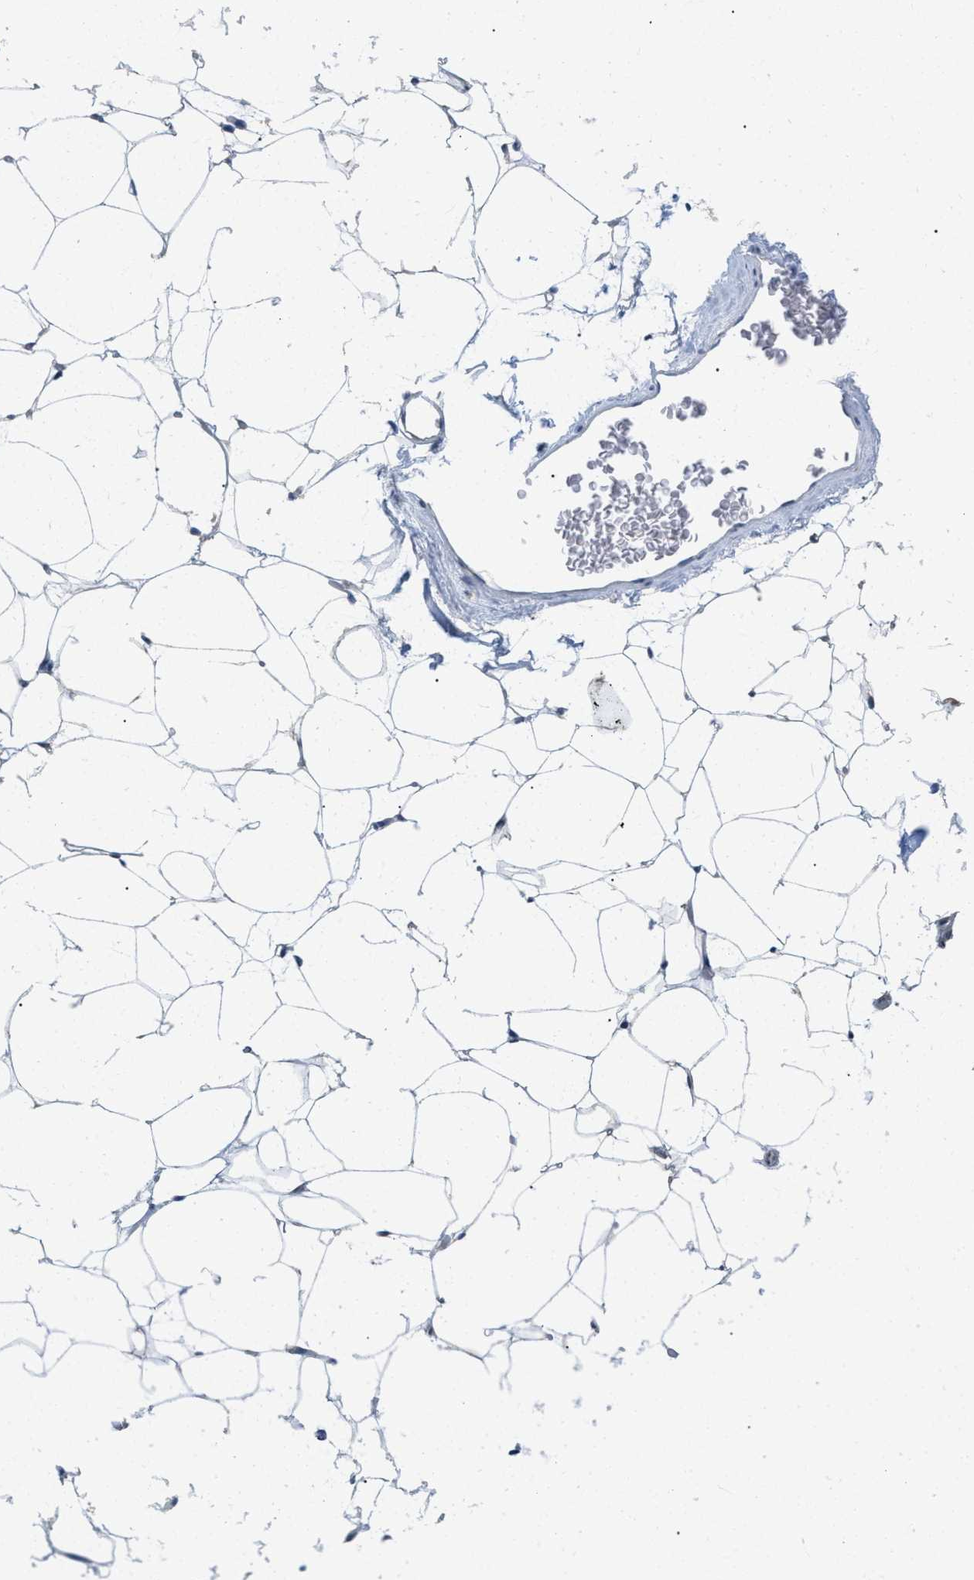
{"staining": {"intensity": "negative", "quantity": "none", "location": "none"}, "tissue": "adipose tissue", "cell_type": "Adipocytes", "image_type": "normal", "snomed": [{"axis": "morphology", "description": "Normal tissue, NOS"}, {"axis": "topography", "description": "Breast"}, {"axis": "topography", "description": "Soft tissue"}], "caption": "This histopathology image is of unremarkable adipose tissue stained with IHC to label a protein in brown with the nuclei are counter-stained blue. There is no expression in adipocytes. (Brightfield microscopy of DAB immunohistochemistry (IHC) at high magnification).", "gene": "DHX58", "patient": {"sex": "female", "age": 75}}